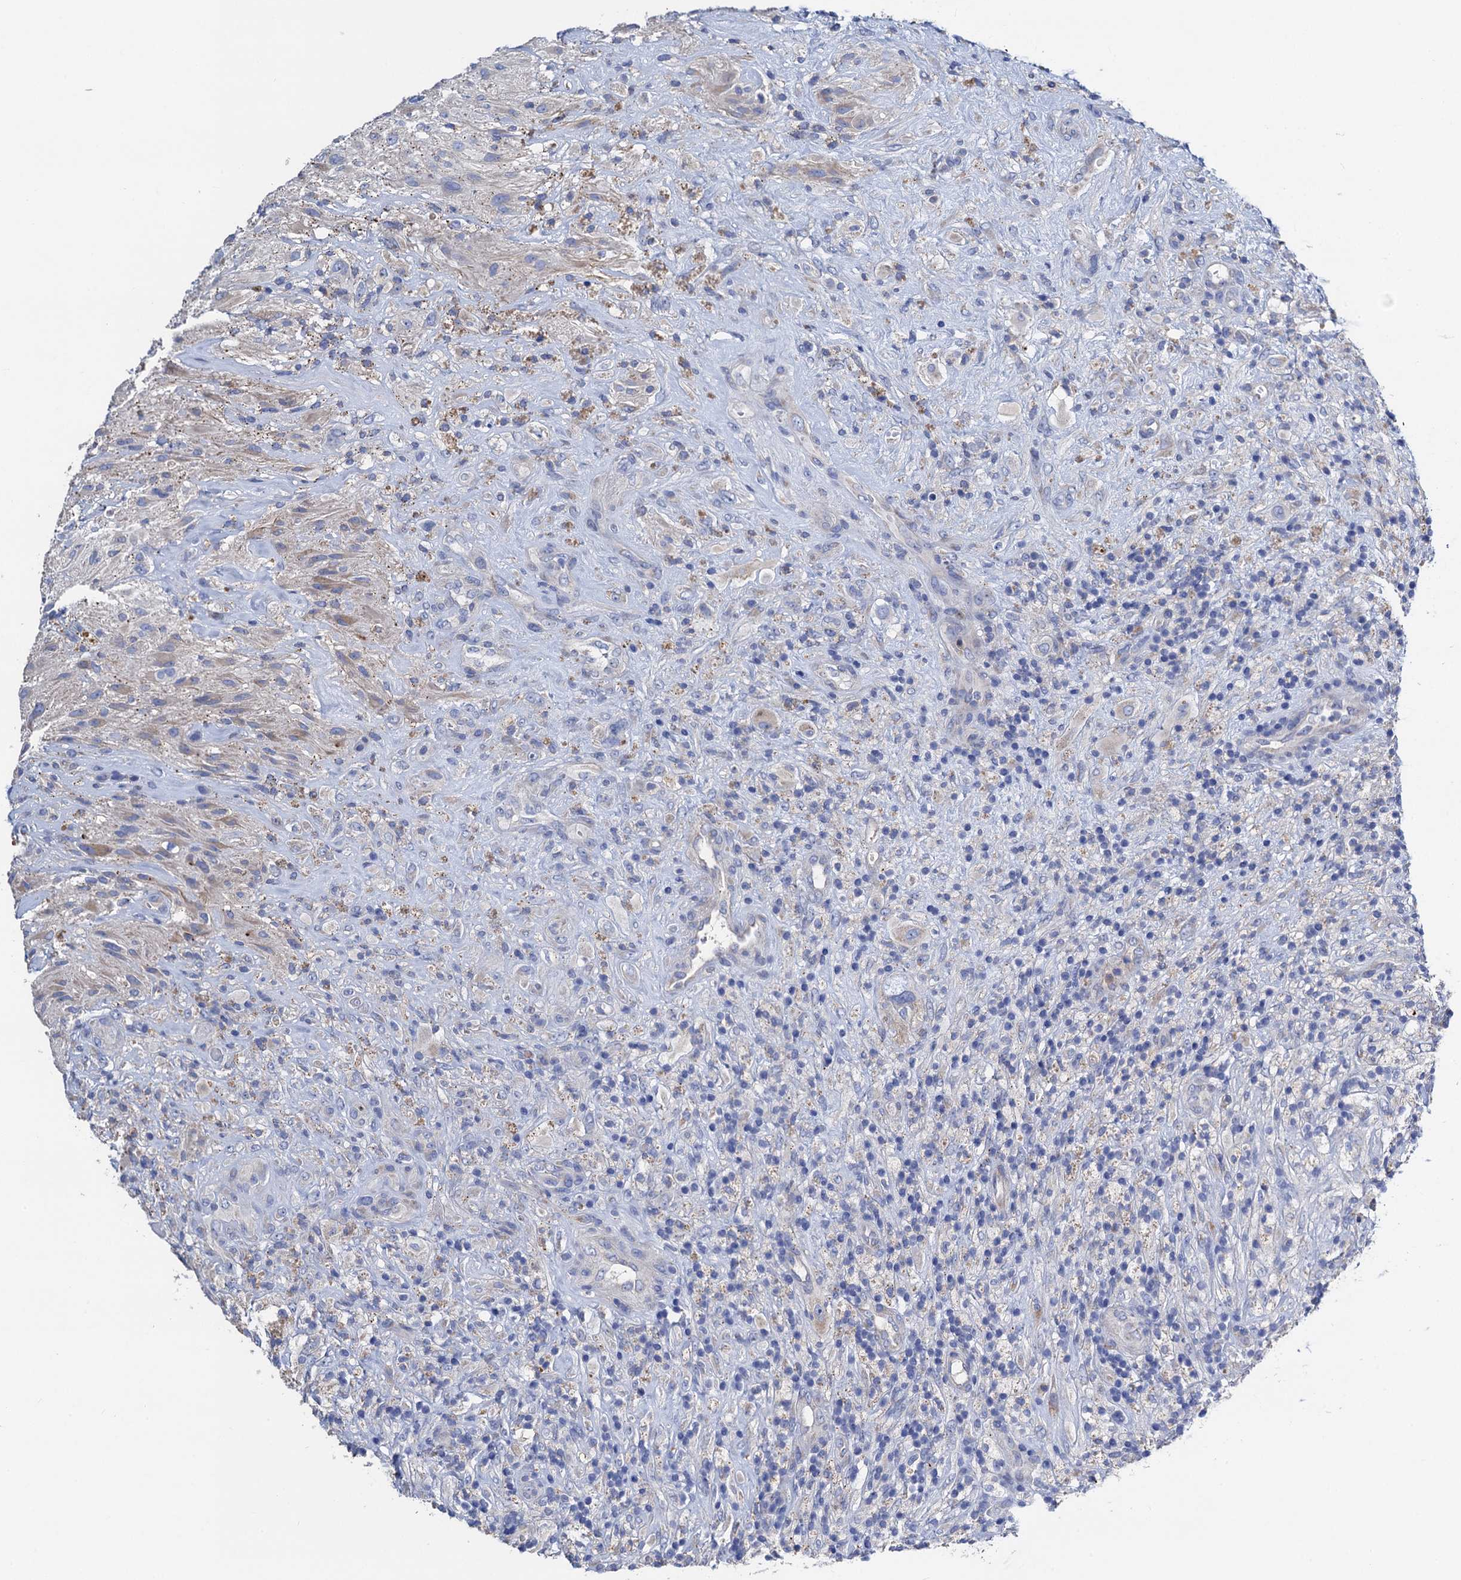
{"staining": {"intensity": "weak", "quantity": "<25%", "location": "cytoplasmic/membranous"}, "tissue": "glioma", "cell_type": "Tumor cells", "image_type": "cancer", "snomed": [{"axis": "morphology", "description": "Glioma, malignant, High grade"}, {"axis": "topography", "description": "Brain"}], "caption": "Immunohistochemical staining of human malignant glioma (high-grade) reveals no significant staining in tumor cells. Nuclei are stained in blue.", "gene": "FREM3", "patient": {"sex": "male", "age": 69}}